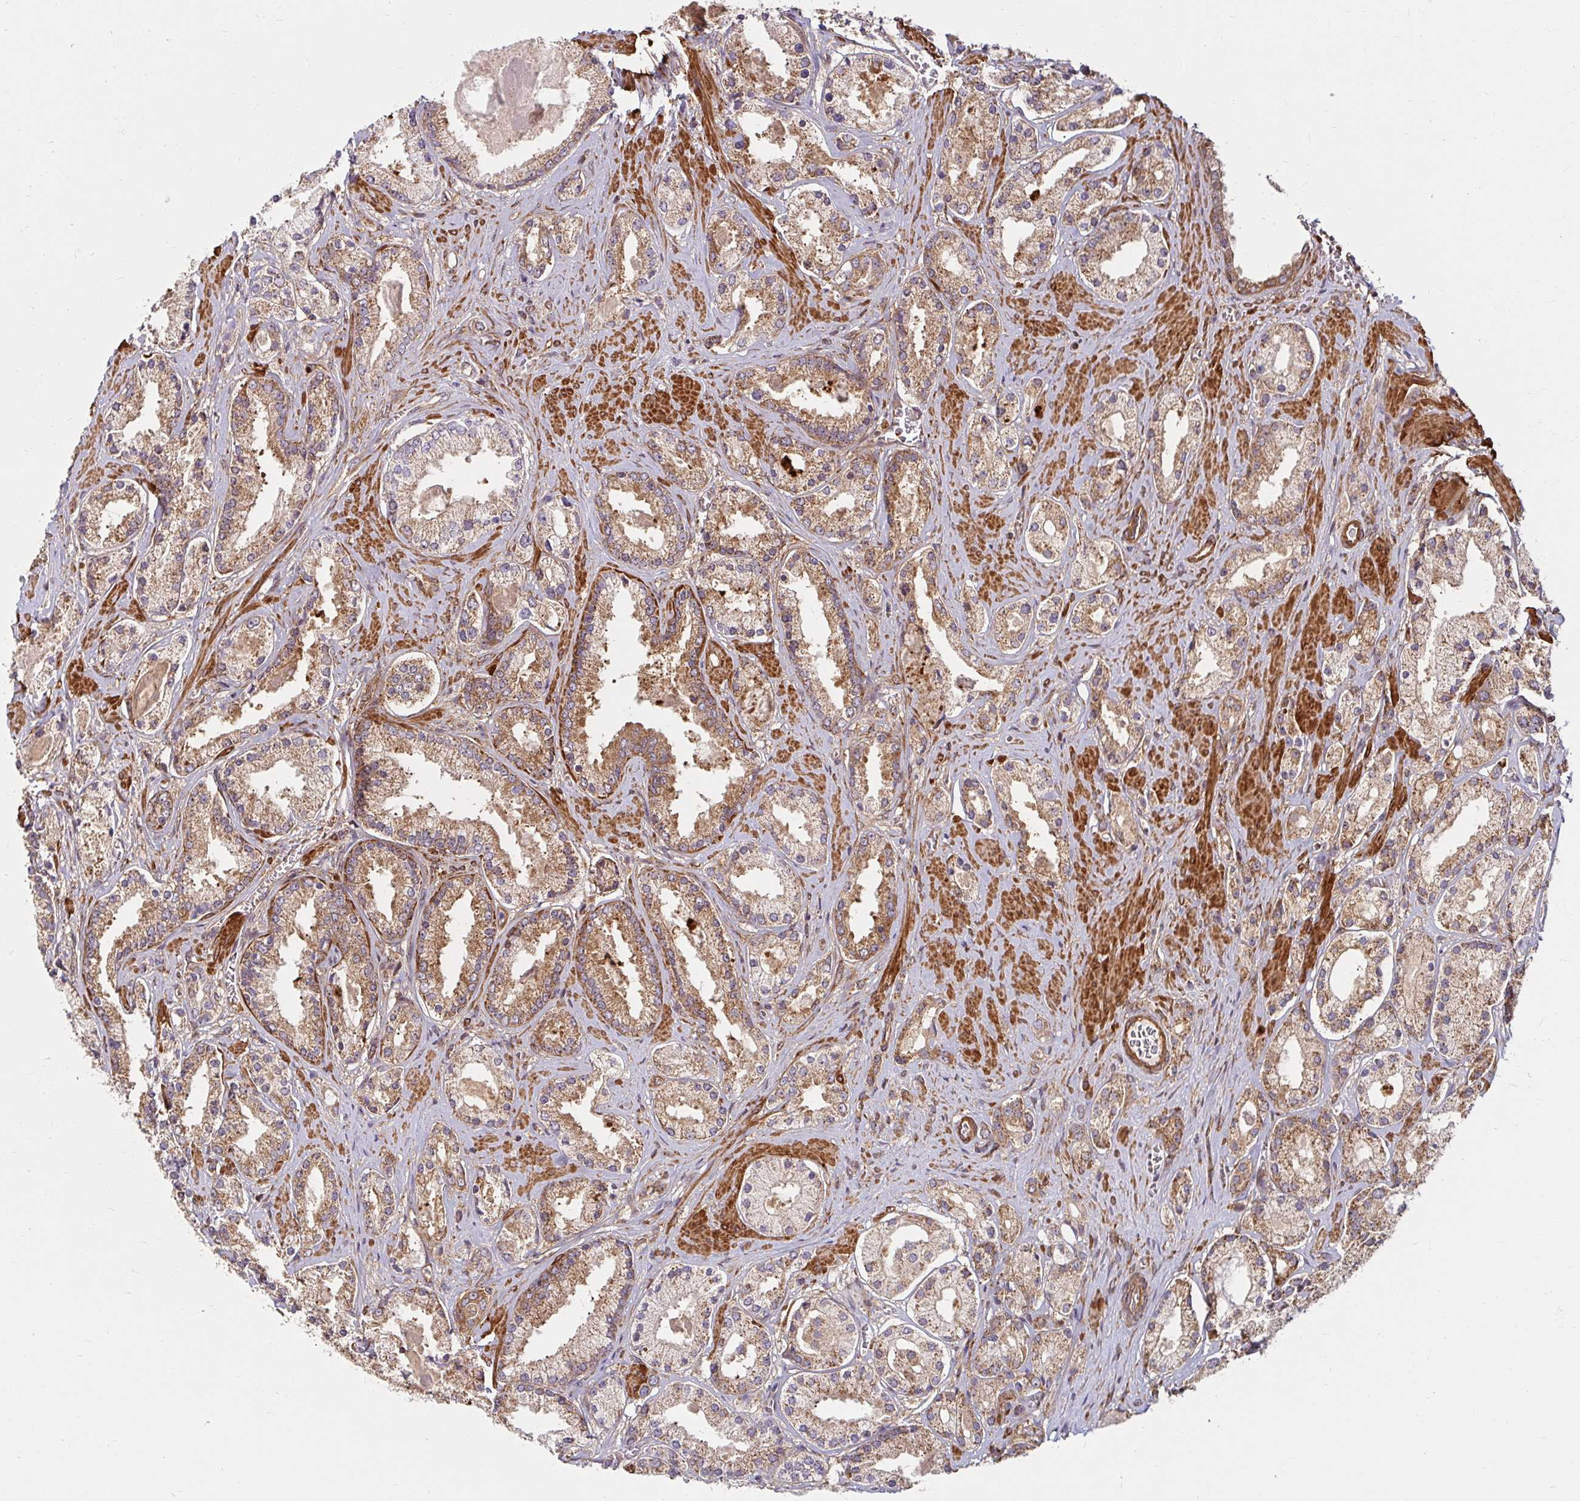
{"staining": {"intensity": "moderate", "quantity": ">75%", "location": "cytoplasmic/membranous"}, "tissue": "prostate cancer", "cell_type": "Tumor cells", "image_type": "cancer", "snomed": [{"axis": "morphology", "description": "Adenocarcinoma, High grade"}, {"axis": "topography", "description": "Prostate"}], "caption": "The micrograph reveals staining of prostate adenocarcinoma (high-grade), revealing moderate cytoplasmic/membranous protein positivity (brown color) within tumor cells.", "gene": "BTF3", "patient": {"sex": "male", "age": 67}}